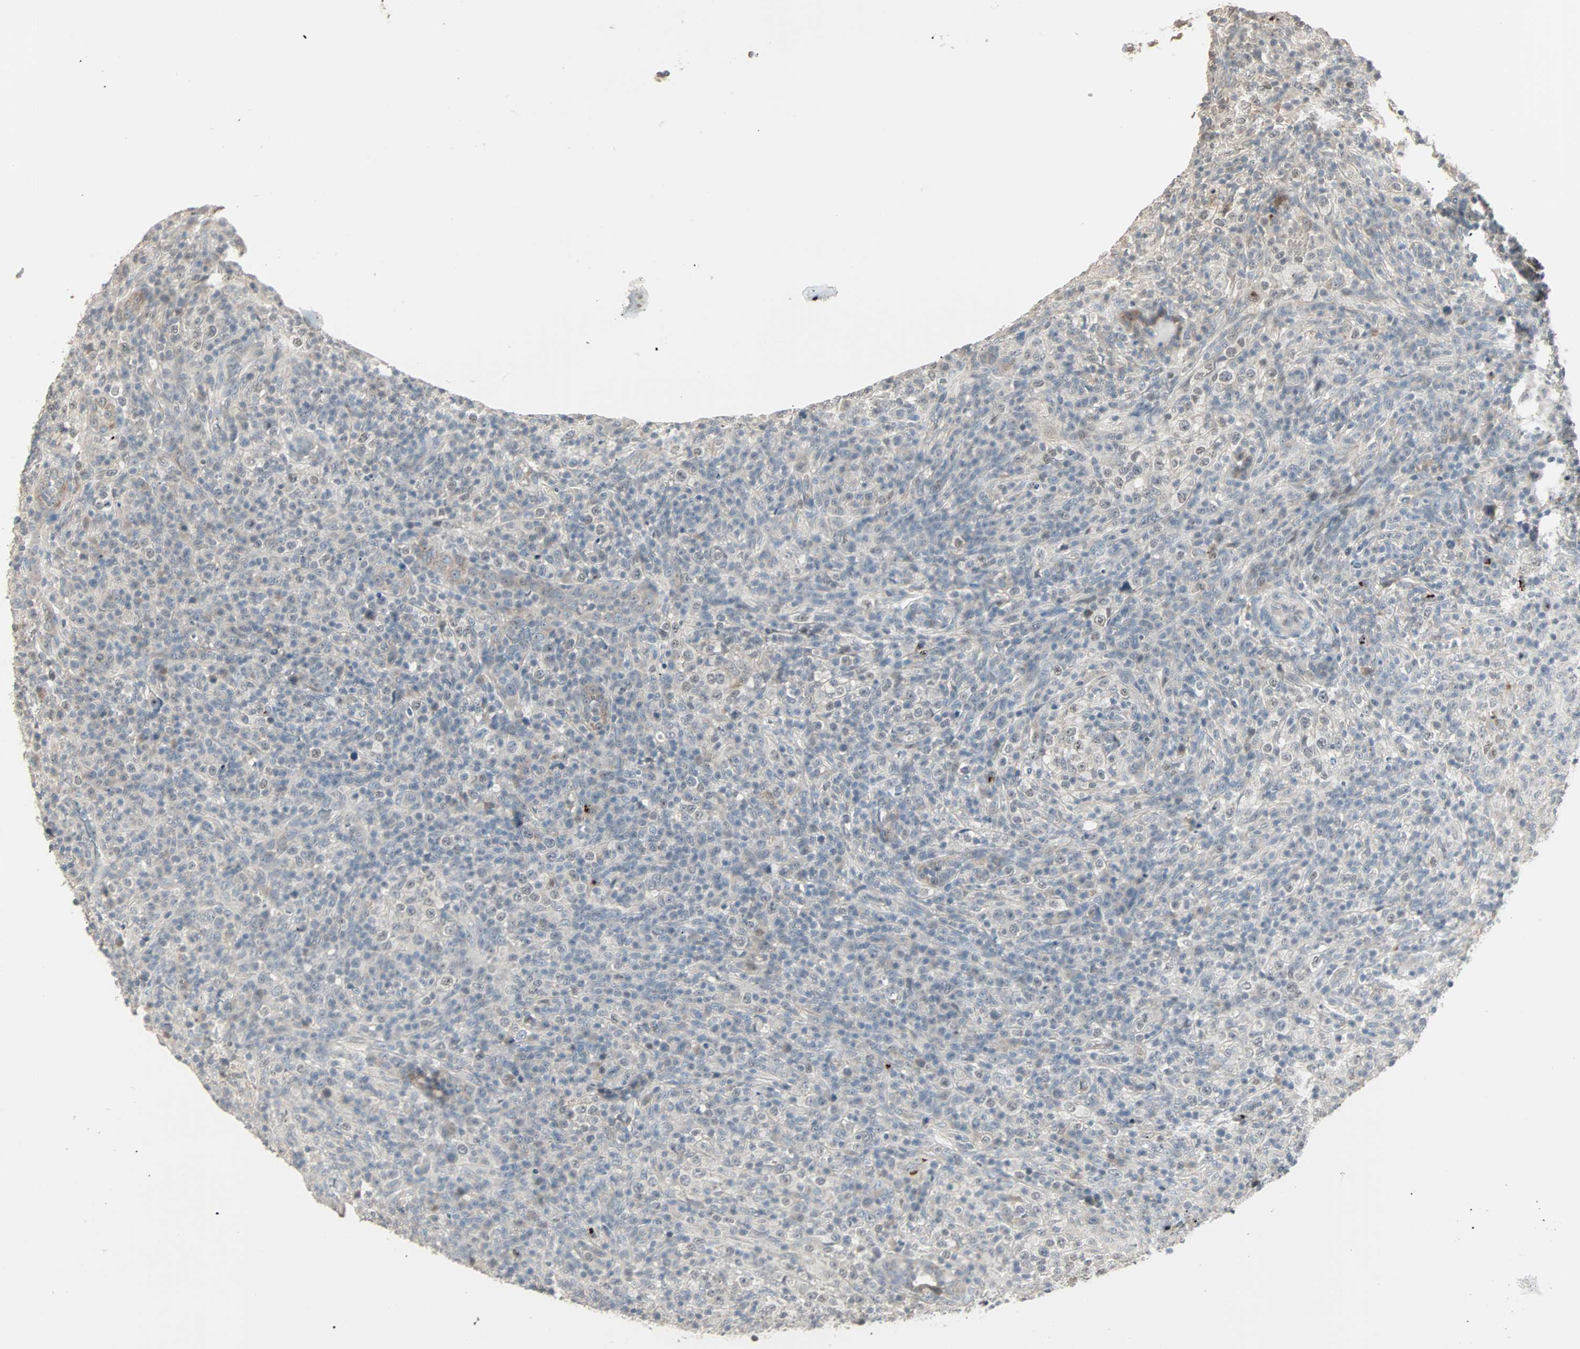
{"staining": {"intensity": "weak", "quantity": "<25%", "location": "cytoplasmic/membranous"}, "tissue": "lymphoma", "cell_type": "Tumor cells", "image_type": "cancer", "snomed": [{"axis": "morphology", "description": "Malignant lymphoma, non-Hodgkin's type, High grade"}, {"axis": "topography", "description": "Lymph node"}], "caption": "This is an IHC micrograph of lymphoma. There is no staining in tumor cells.", "gene": "KDM4A", "patient": {"sex": "female", "age": 76}}